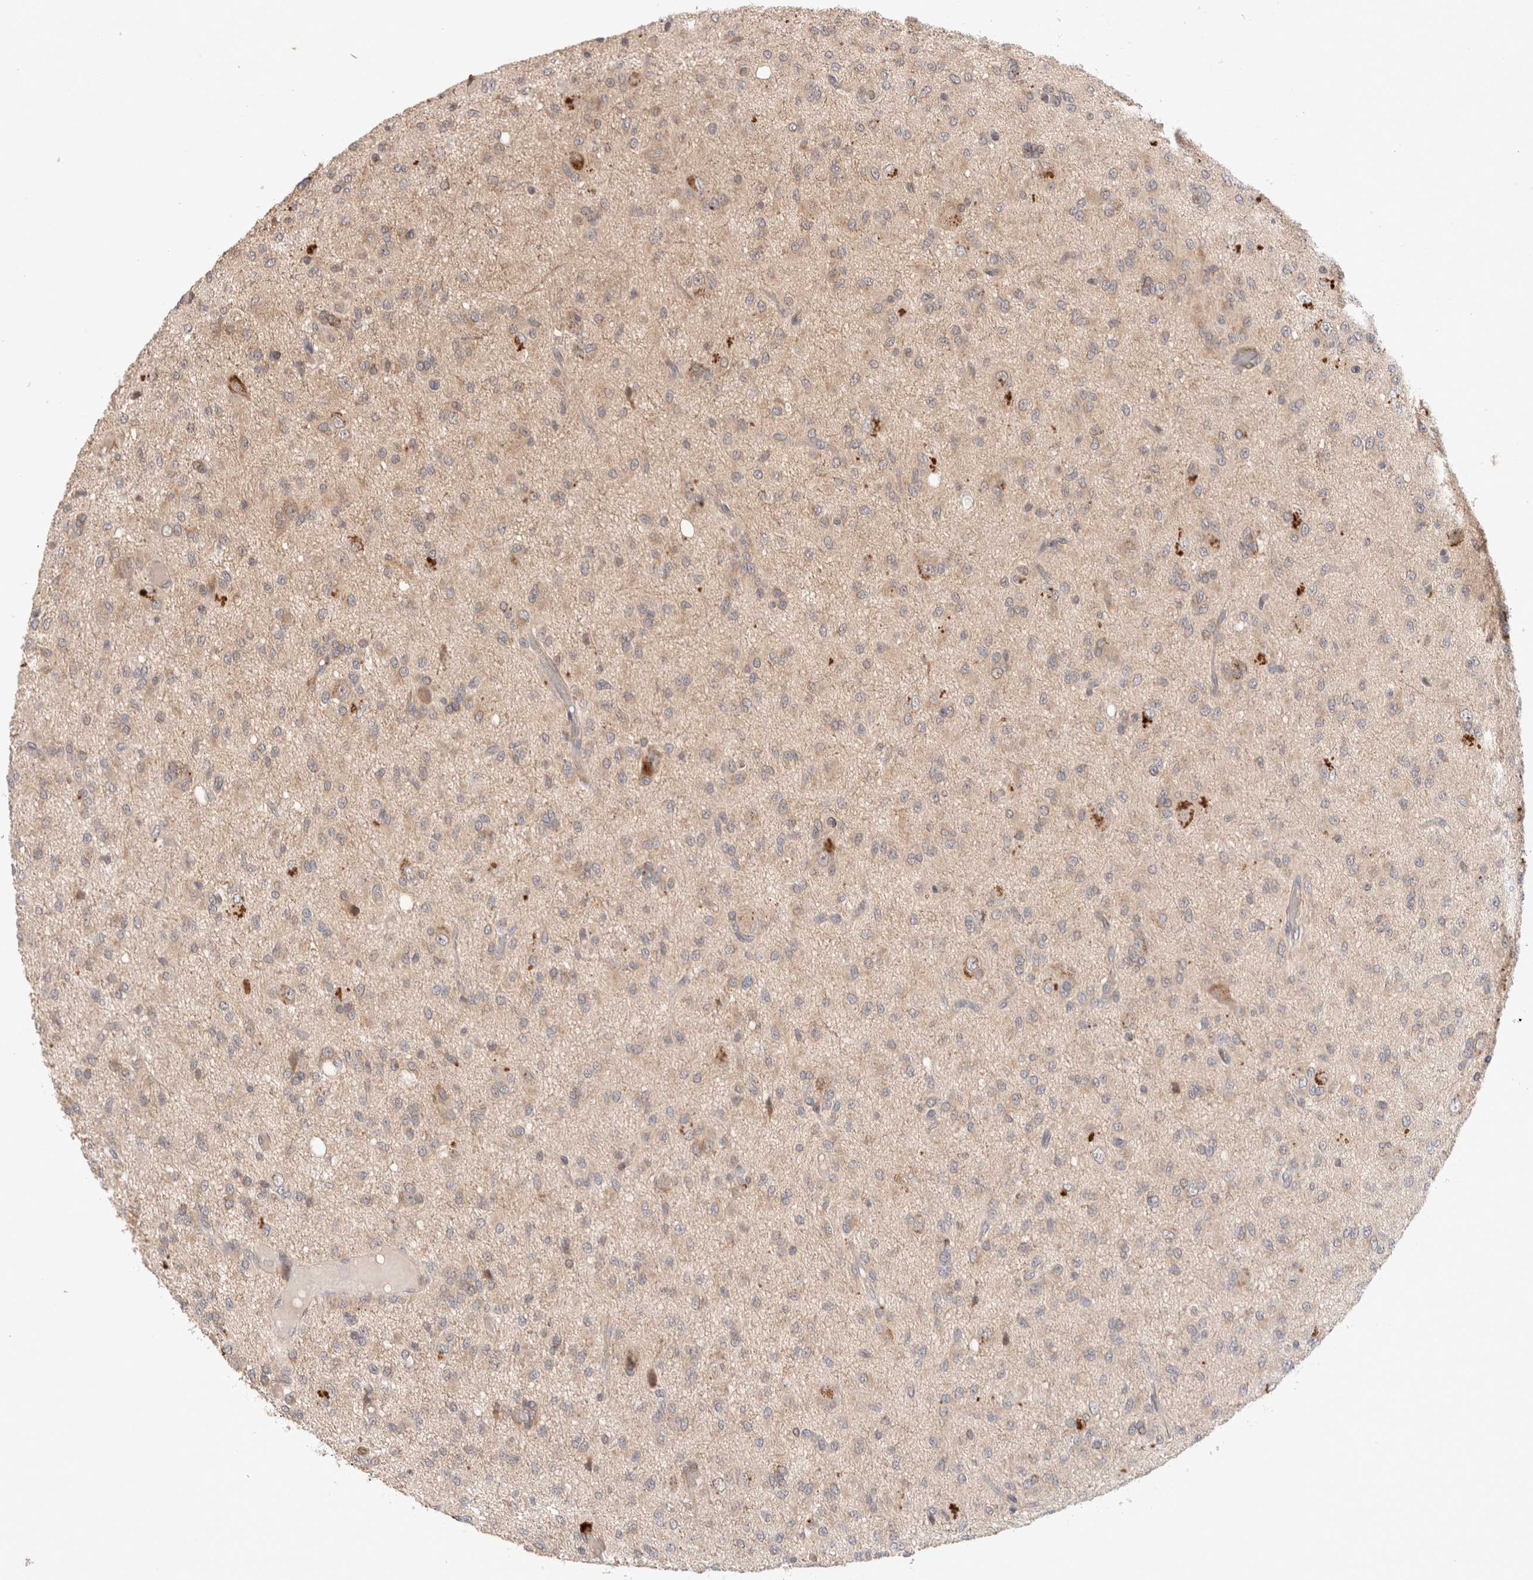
{"staining": {"intensity": "weak", "quantity": "25%-75%", "location": "cytoplasmic/membranous"}, "tissue": "glioma", "cell_type": "Tumor cells", "image_type": "cancer", "snomed": [{"axis": "morphology", "description": "Glioma, malignant, High grade"}, {"axis": "topography", "description": "Brain"}], "caption": "Tumor cells display weak cytoplasmic/membranous staining in about 25%-75% of cells in glioma.", "gene": "KLHL20", "patient": {"sex": "female", "age": 59}}